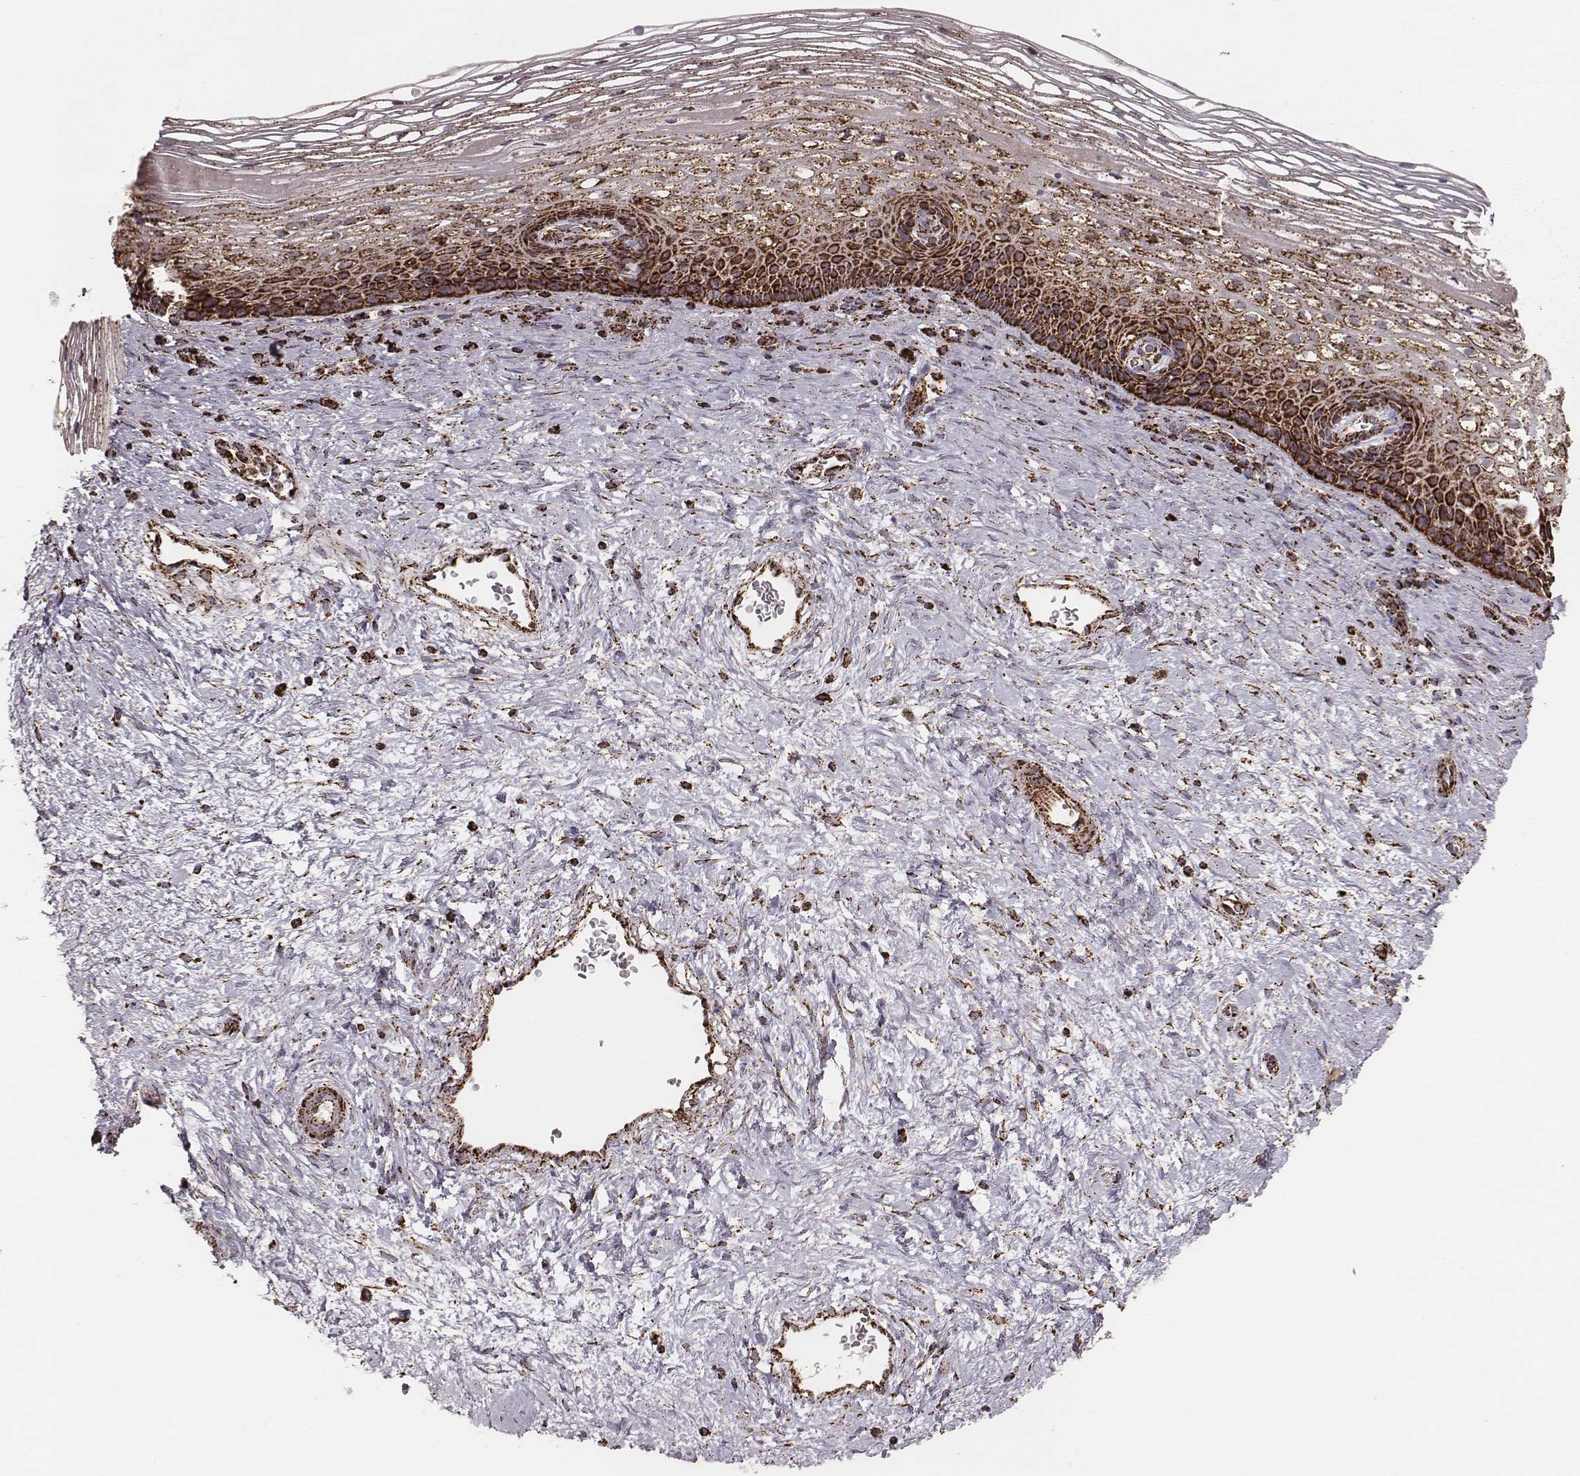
{"staining": {"intensity": "strong", "quantity": ">75%", "location": "cytoplasmic/membranous"}, "tissue": "cervix", "cell_type": "Glandular cells", "image_type": "normal", "snomed": [{"axis": "morphology", "description": "Normal tissue, NOS"}, {"axis": "topography", "description": "Cervix"}], "caption": "Unremarkable cervix demonstrates strong cytoplasmic/membranous staining in approximately >75% of glandular cells, visualized by immunohistochemistry.", "gene": "TUFM", "patient": {"sex": "female", "age": 34}}